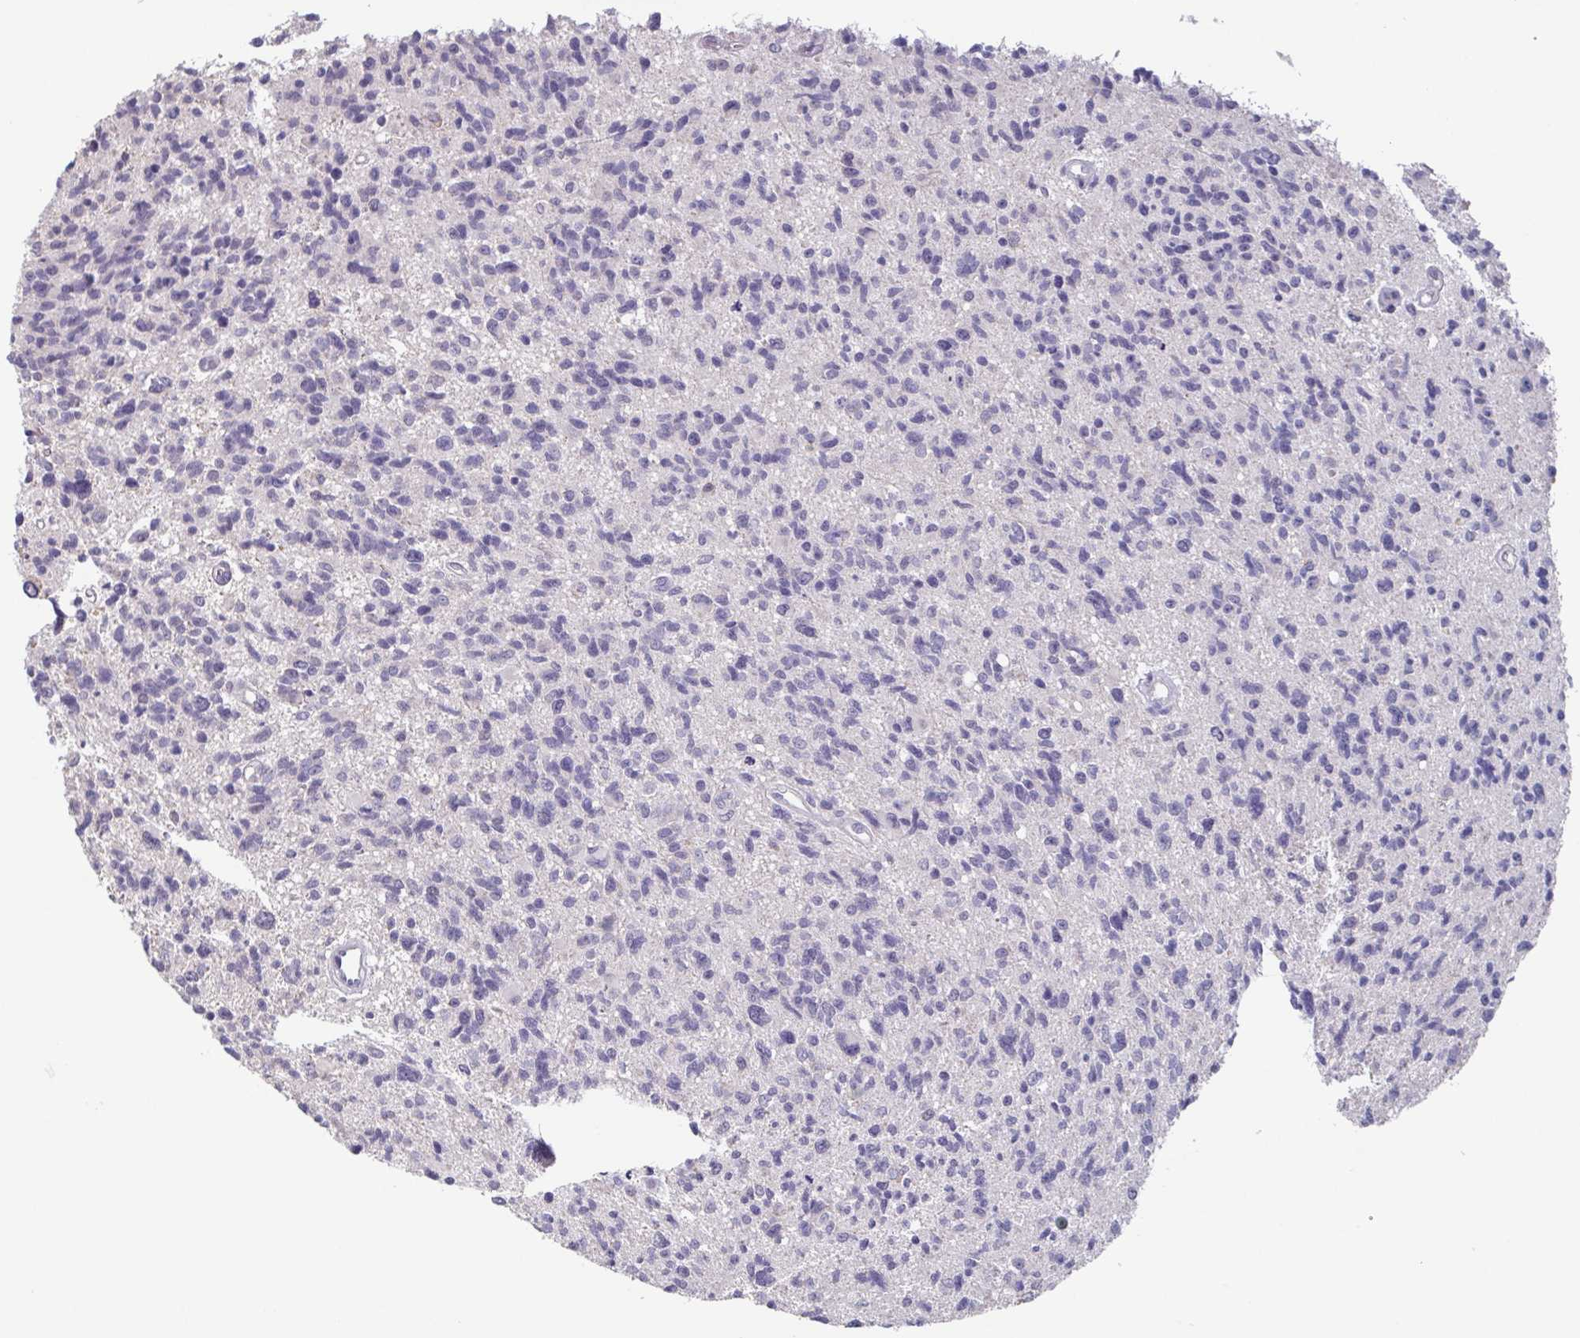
{"staining": {"intensity": "negative", "quantity": "none", "location": "none"}, "tissue": "glioma", "cell_type": "Tumor cells", "image_type": "cancer", "snomed": [{"axis": "morphology", "description": "Glioma, malignant, High grade"}, {"axis": "topography", "description": "Brain"}], "caption": "Tumor cells are negative for protein expression in human glioma.", "gene": "GHRL", "patient": {"sex": "male", "age": 29}}